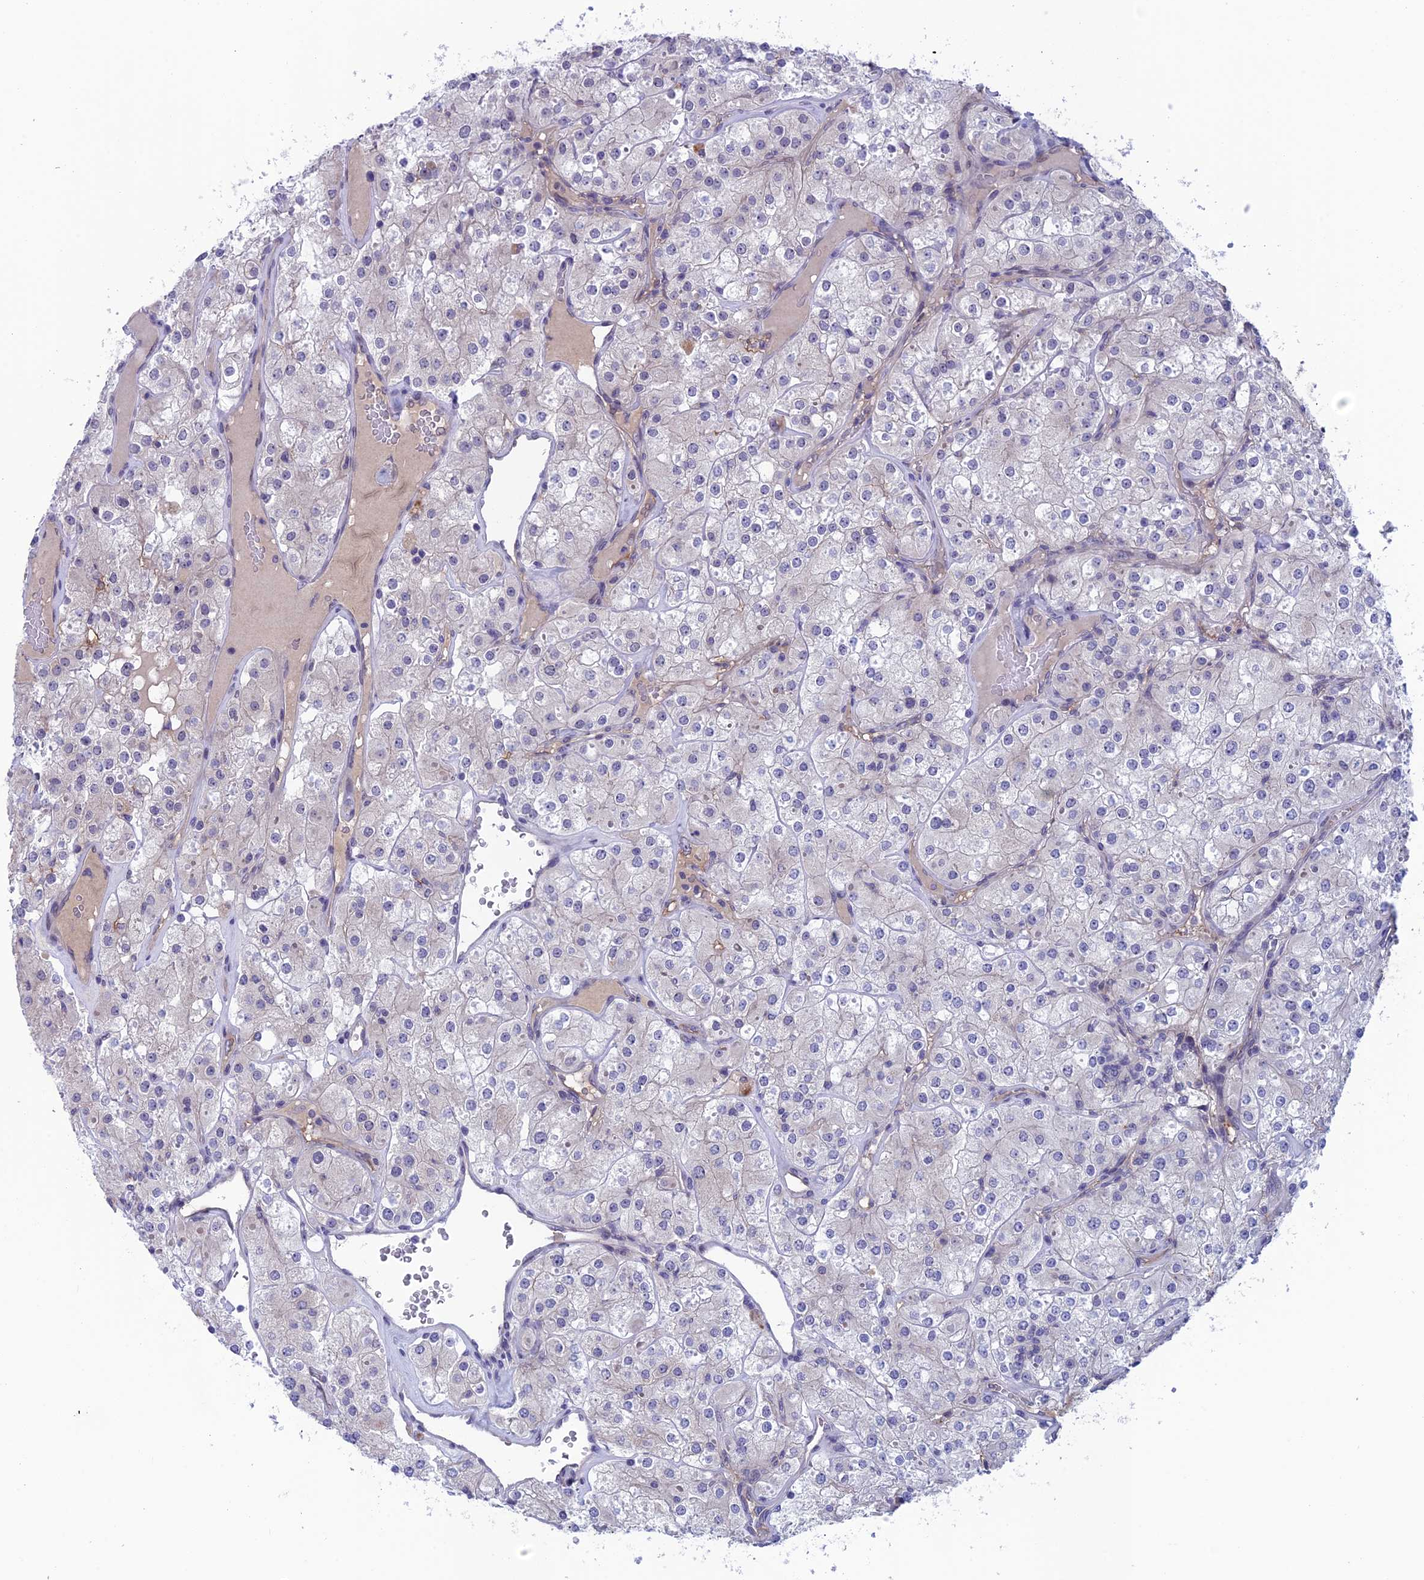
{"staining": {"intensity": "negative", "quantity": "none", "location": "none"}, "tissue": "renal cancer", "cell_type": "Tumor cells", "image_type": "cancer", "snomed": [{"axis": "morphology", "description": "Adenocarcinoma, NOS"}, {"axis": "topography", "description": "Kidney"}], "caption": "Immunohistochemistry histopathology image of adenocarcinoma (renal) stained for a protein (brown), which reveals no staining in tumor cells.", "gene": "FKBPL", "patient": {"sex": "male", "age": 77}}